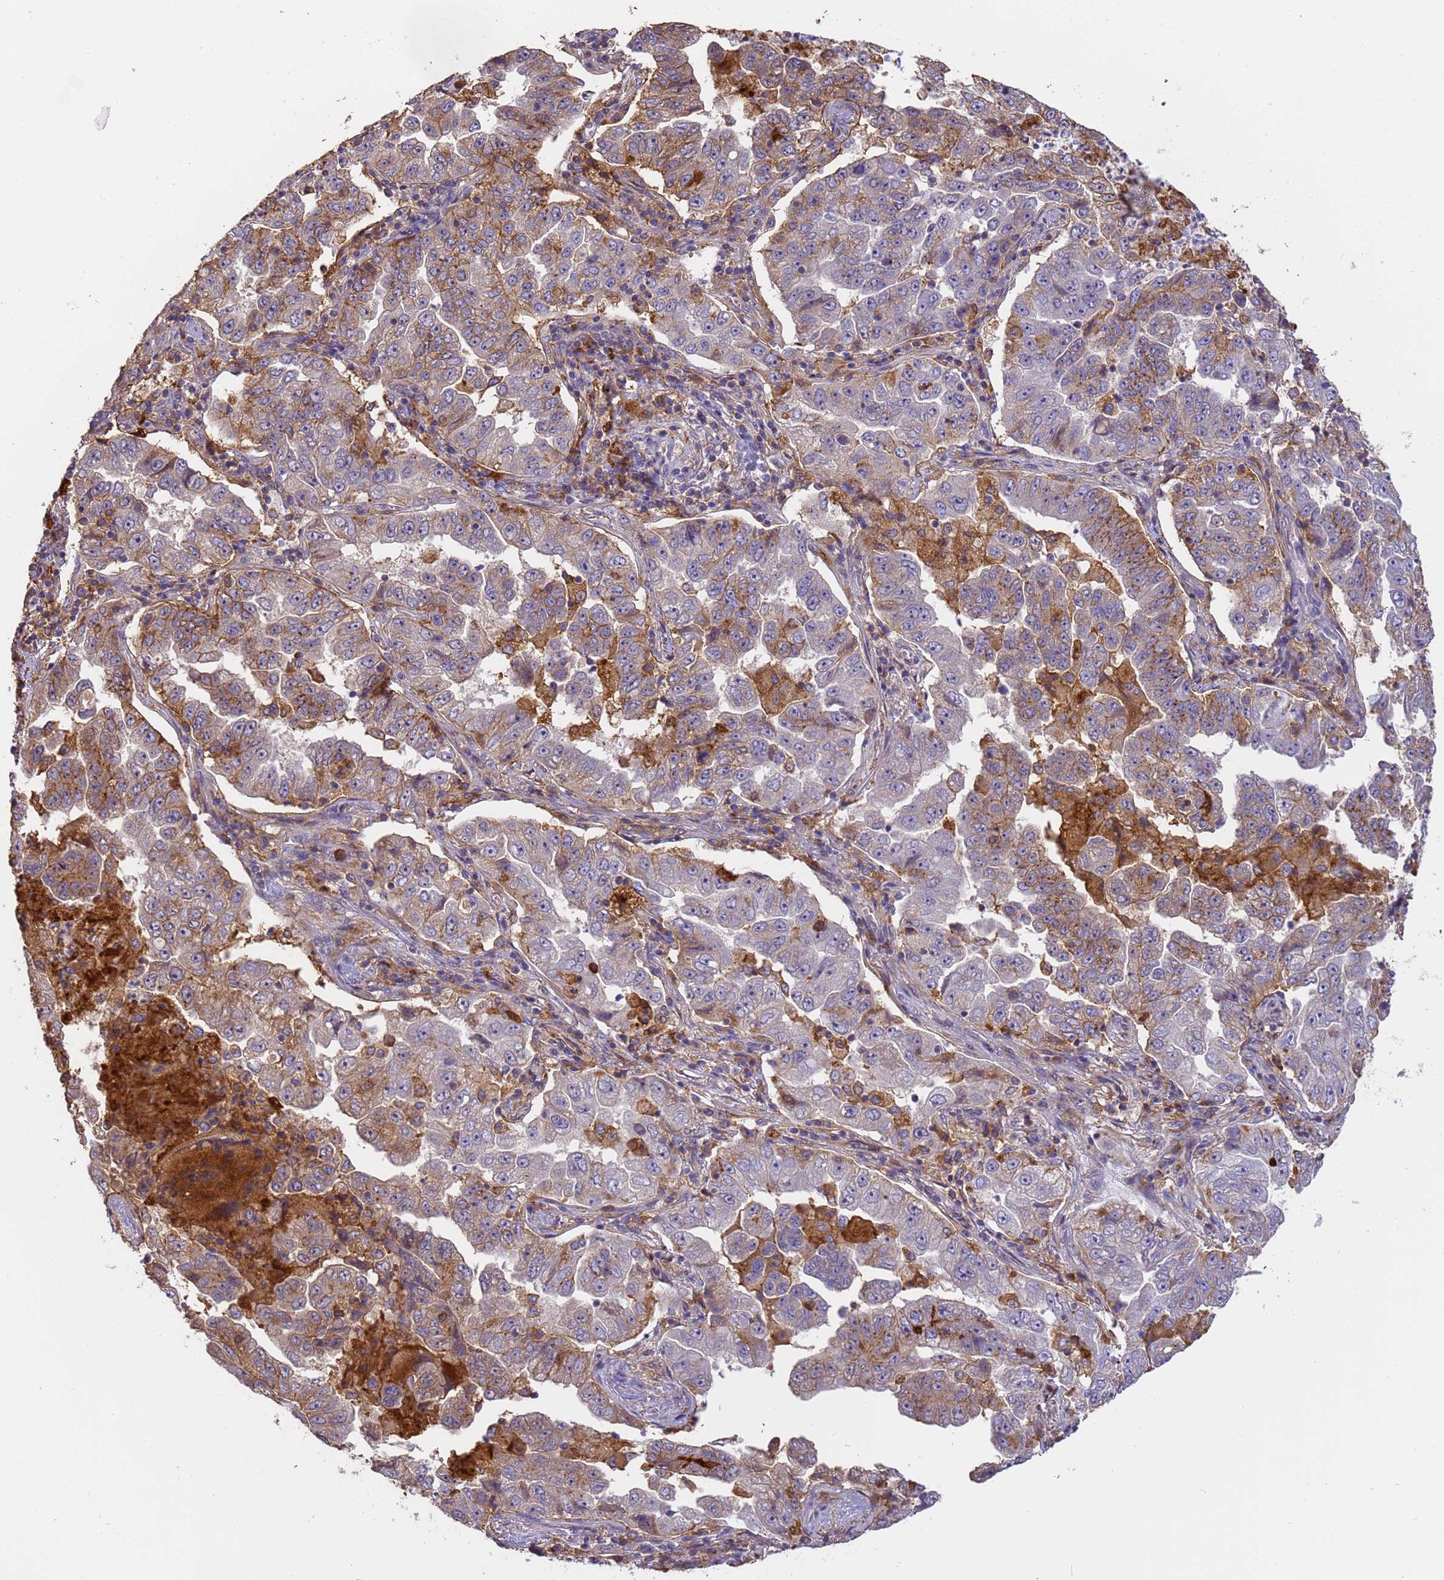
{"staining": {"intensity": "moderate", "quantity": "25%-75%", "location": "cytoplasmic/membranous"}, "tissue": "lung cancer", "cell_type": "Tumor cells", "image_type": "cancer", "snomed": [{"axis": "morphology", "description": "Adenocarcinoma, NOS"}, {"axis": "topography", "description": "Lung"}], "caption": "Moderate cytoplasmic/membranous staining is present in about 25%-75% of tumor cells in lung adenocarcinoma. The staining is performed using DAB brown chromogen to label protein expression. The nuclei are counter-stained blue using hematoxylin.", "gene": "M6PR", "patient": {"sex": "female", "age": 51}}